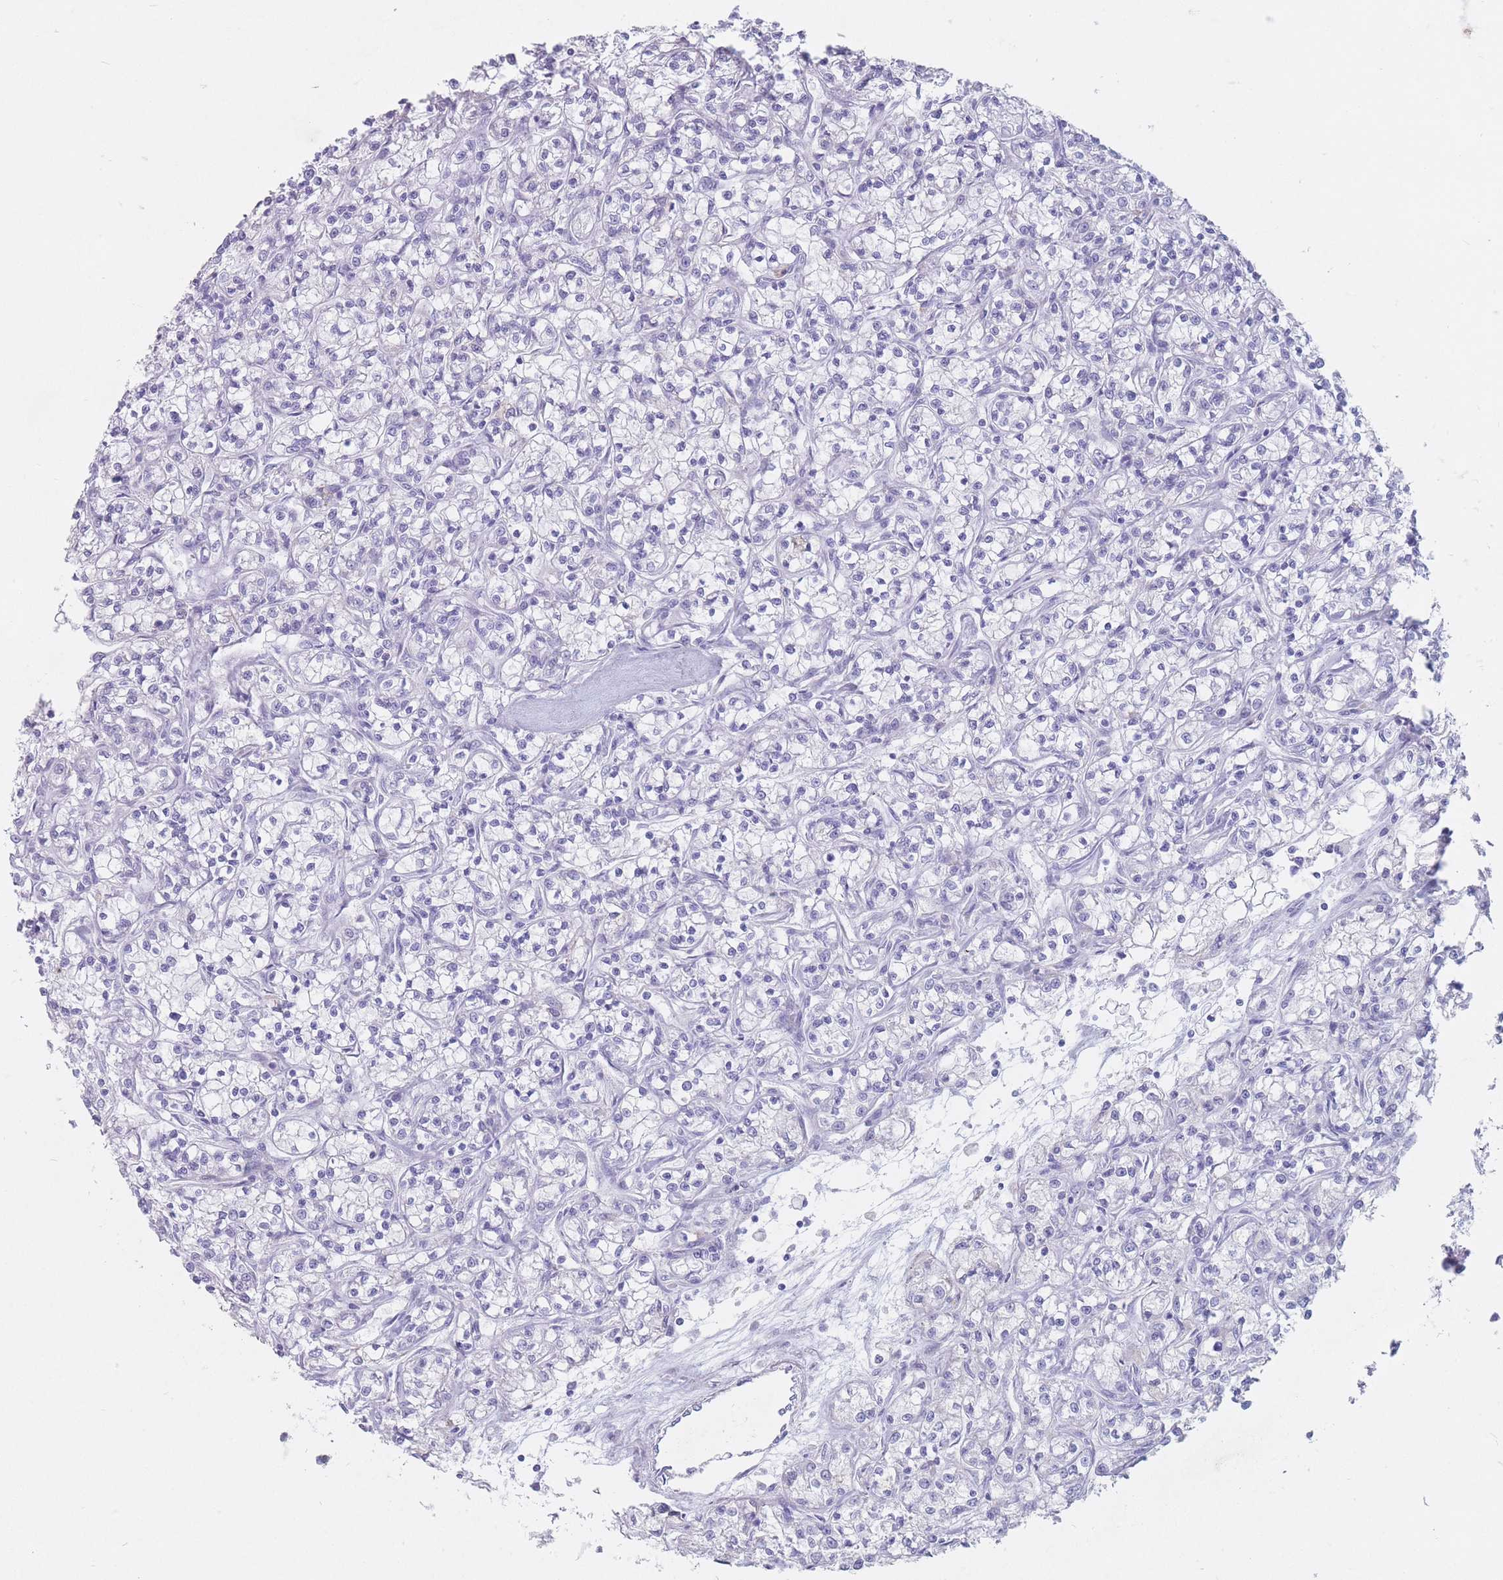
{"staining": {"intensity": "negative", "quantity": "none", "location": "none"}, "tissue": "renal cancer", "cell_type": "Tumor cells", "image_type": "cancer", "snomed": [{"axis": "morphology", "description": "Adenocarcinoma, NOS"}, {"axis": "topography", "description": "Kidney"}], "caption": "DAB immunohistochemical staining of renal cancer reveals no significant positivity in tumor cells.", "gene": "ST3GAL5", "patient": {"sex": "female", "age": 59}}